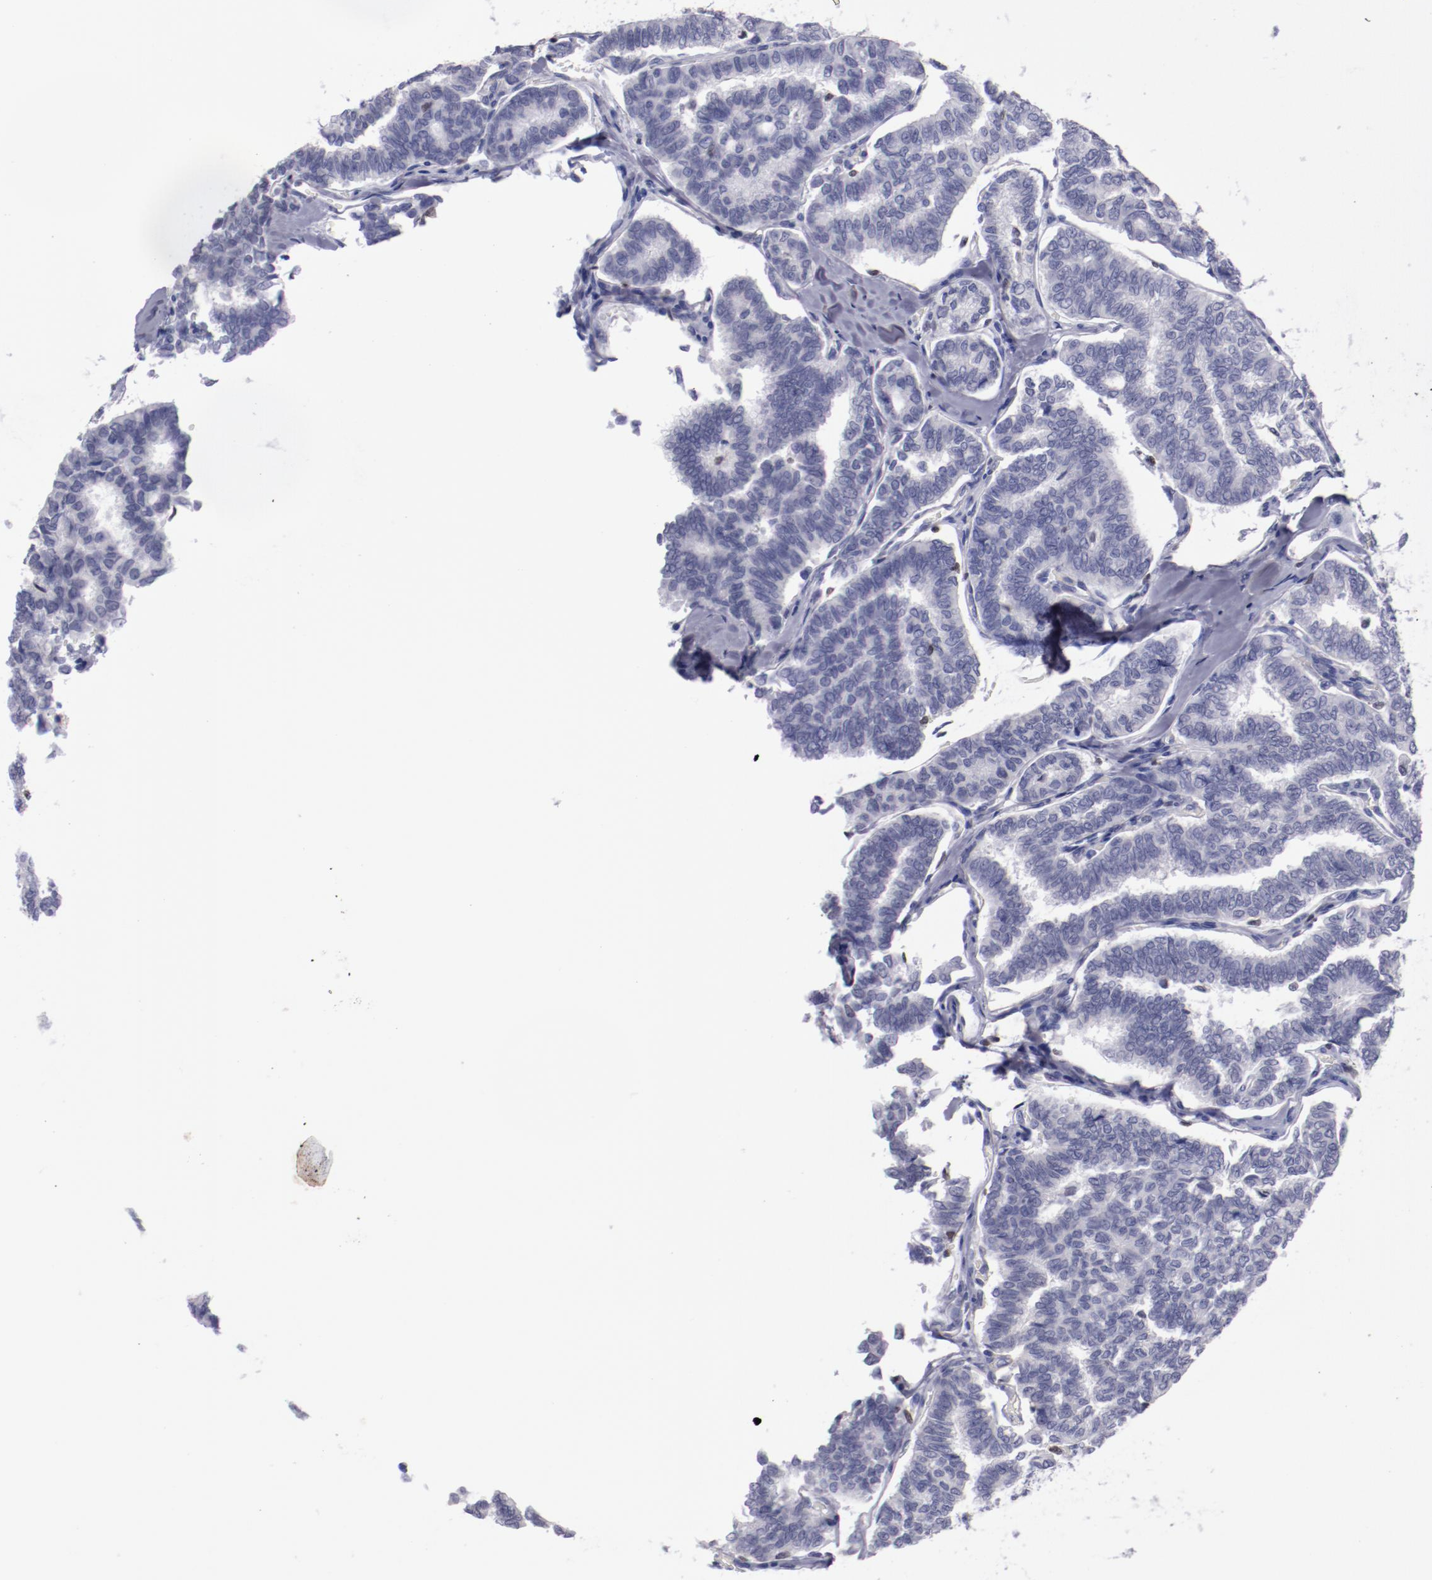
{"staining": {"intensity": "negative", "quantity": "none", "location": "none"}, "tissue": "thyroid cancer", "cell_type": "Tumor cells", "image_type": "cancer", "snomed": [{"axis": "morphology", "description": "Papillary adenocarcinoma, NOS"}, {"axis": "topography", "description": "Thyroid gland"}], "caption": "The photomicrograph displays no staining of tumor cells in thyroid cancer.", "gene": "IRF8", "patient": {"sex": "female", "age": 35}}